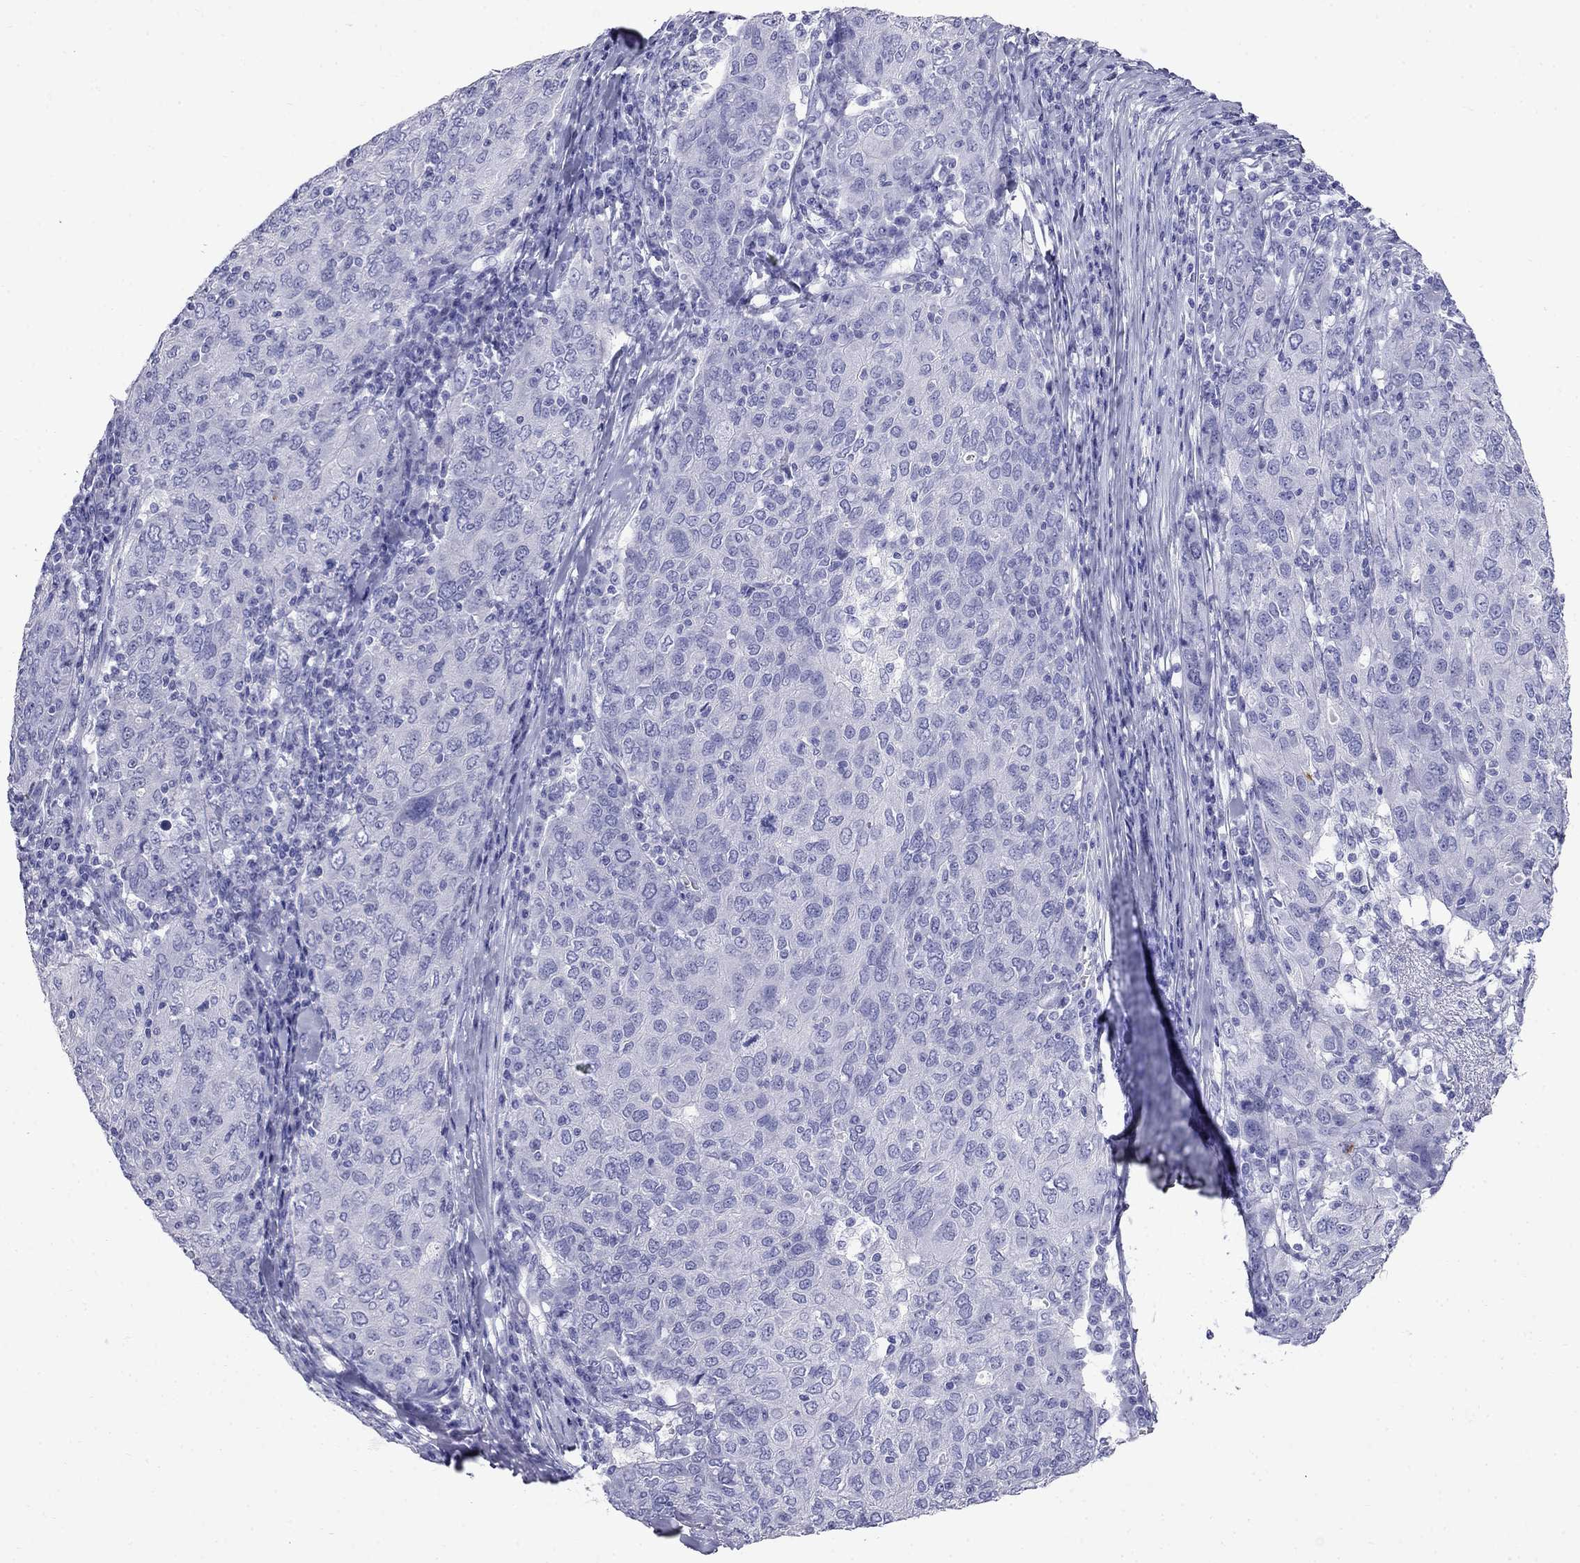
{"staining": {"intensity": "negative", "quantity": "none", "location": "none"}, "tissue": "ovarian cancer", "cell_type": "Tumor cells", "image_type": "cancer", "snomed": [{"axis": "morphology", "description": "Carcinoma, endometroid"}, {"axis": "topography", "description": "Ovary"}], "caption": "Immunohistochemistry histopathology image of neoplastic tissue: human ovarian endometroid carcinoma stained with DAB displays no significant protein positivity in tumor cells.", "gene": "PPP1R36", "patient": {"sex": "female", "age": 50}}